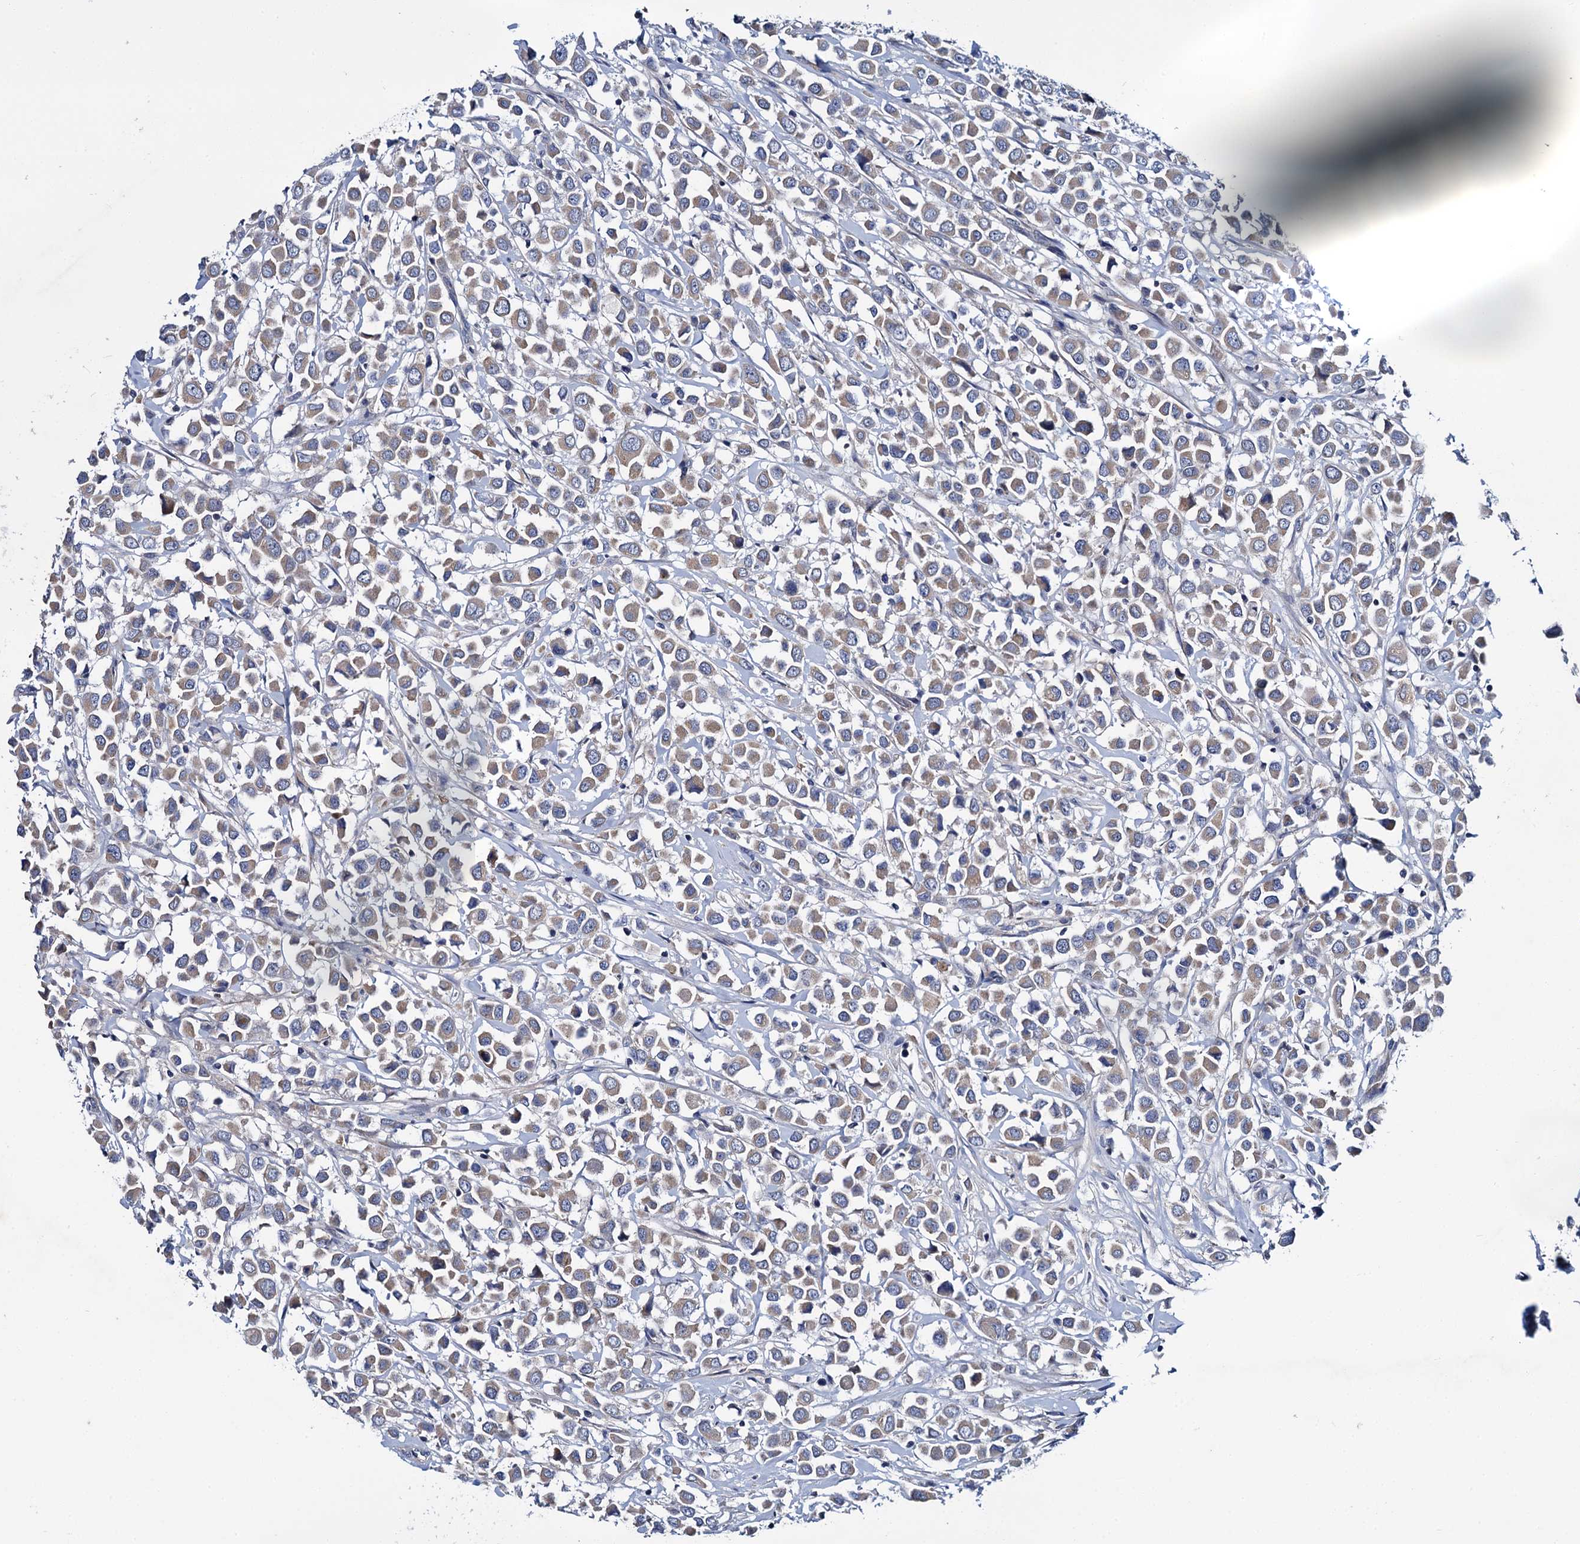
{"staining": {"intensity": "moderate", "quantity": ">75%", "location": "cytoplasmic/membranous"}, "tissue": "breast cancer", "cell_type": "Tumor cells", "image_type": "cancer", "snomed": [{"axis": "morphology", "description": "Duct carcinoma"}, {"axis": "topography", "description": "Breast"}], "caption": "Protein expression analysis of human breast infiltrating ductal carcinoma reveals moderate cytoplasmic/membranous expression in about >75% of tumor cells.", "gene": "CEP295", "patient": {"sex": "female", "age": 61}}